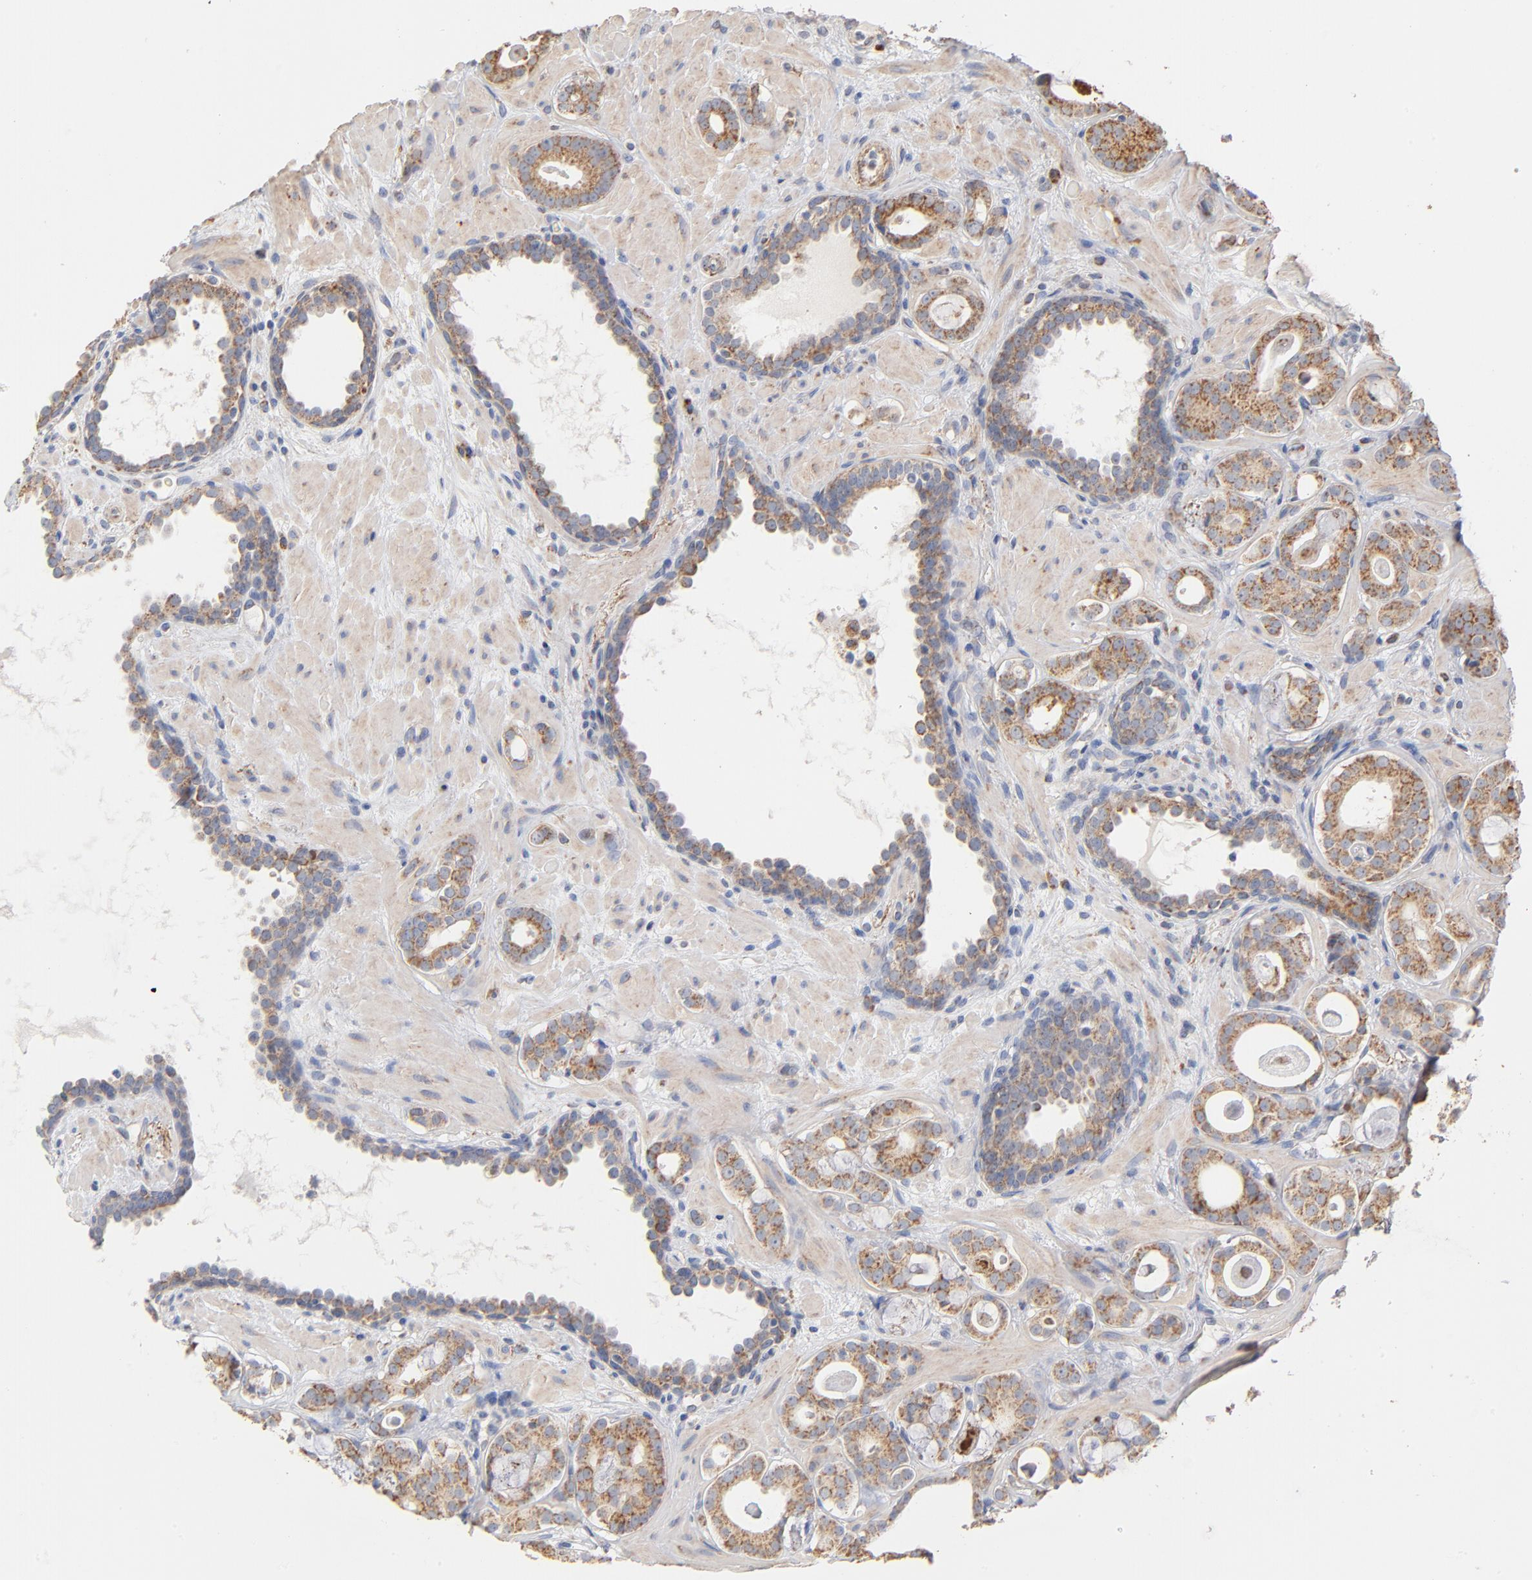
{"staining": {"intensity": "moderate", "quantity": ">75%", "location": "cytoplasmic/membranous"}, "tissue": "prostate cancer", "cell_type": "Tumor cells", "image_type": "cancer", "snomed": [{"axis": "morphology", "description": "Adenocarcinoma, Low grade"}, {"axis": "topography", "description": "Prostate"}], "caption": "Tumor cells demonstrate moderate cytoplasmic/membranous staining in approximately >75% of cells in prostate cancer.", "gene": "UQCRC1", "patient": {"sex": "male", "age": 57}}